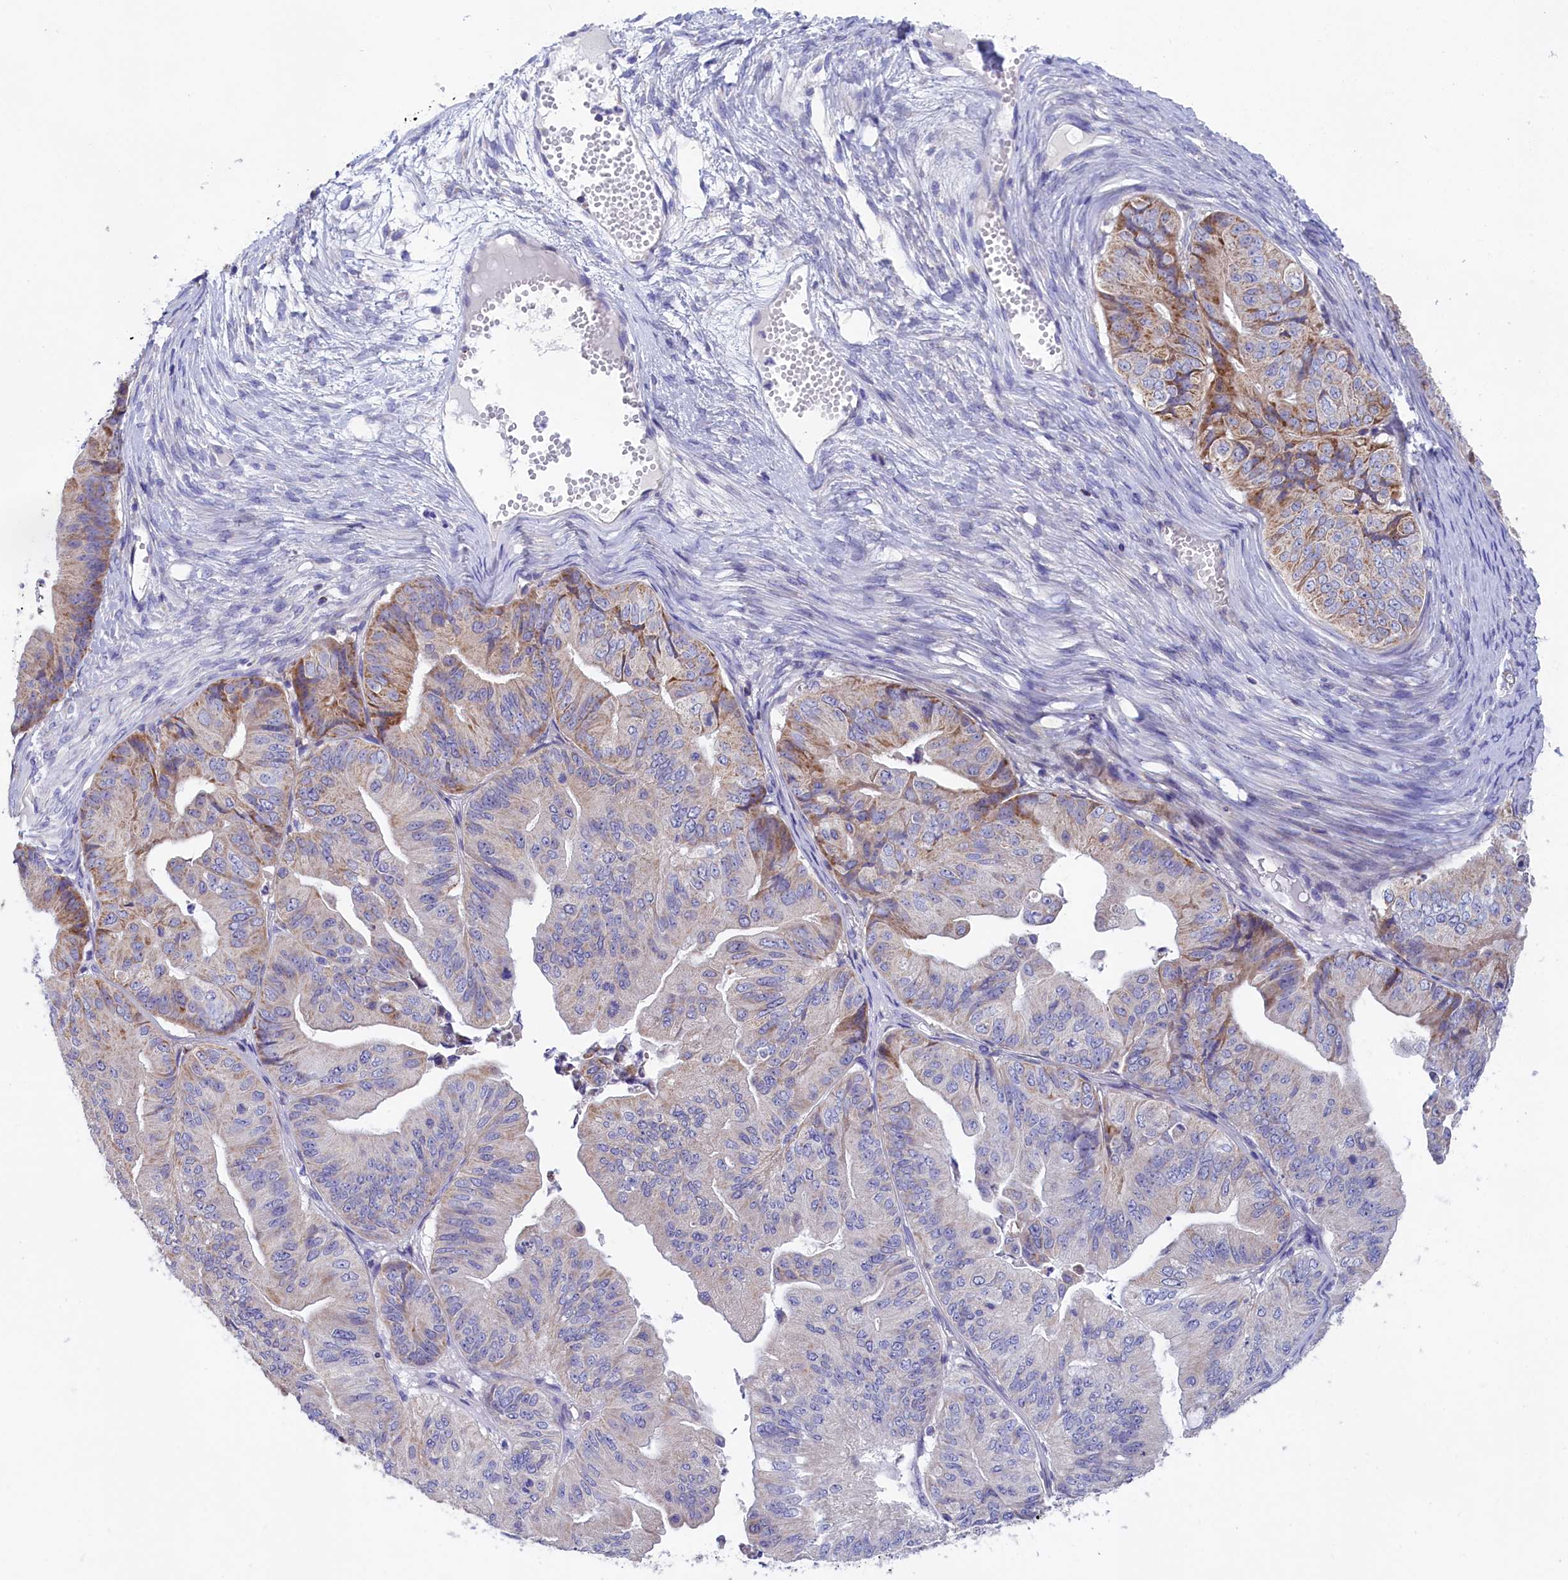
{"staining": {"intensity": "moderate", "quantity": "<25%", "location": "cytoplasmic/membranous"}, "tissue": "ovarian cancer", "cell_type": "Tumor cells", "image_type": "cancer", "snomed": [{"axis": "morphology", "description": "Cystadenocarcinoma, mucinous, NOS"}, {"axis": "topography", "description": "Ovary"}], "caption": "Immunohistochemical staining of human mucinous cystadenocarcinoma (ovarian) exhibits moderate cytoplasmic/membranous protein positivity in about <25% of tumor cells.", "gene": "PRDM12", "patient": {"sex": "female", "age": 61}}